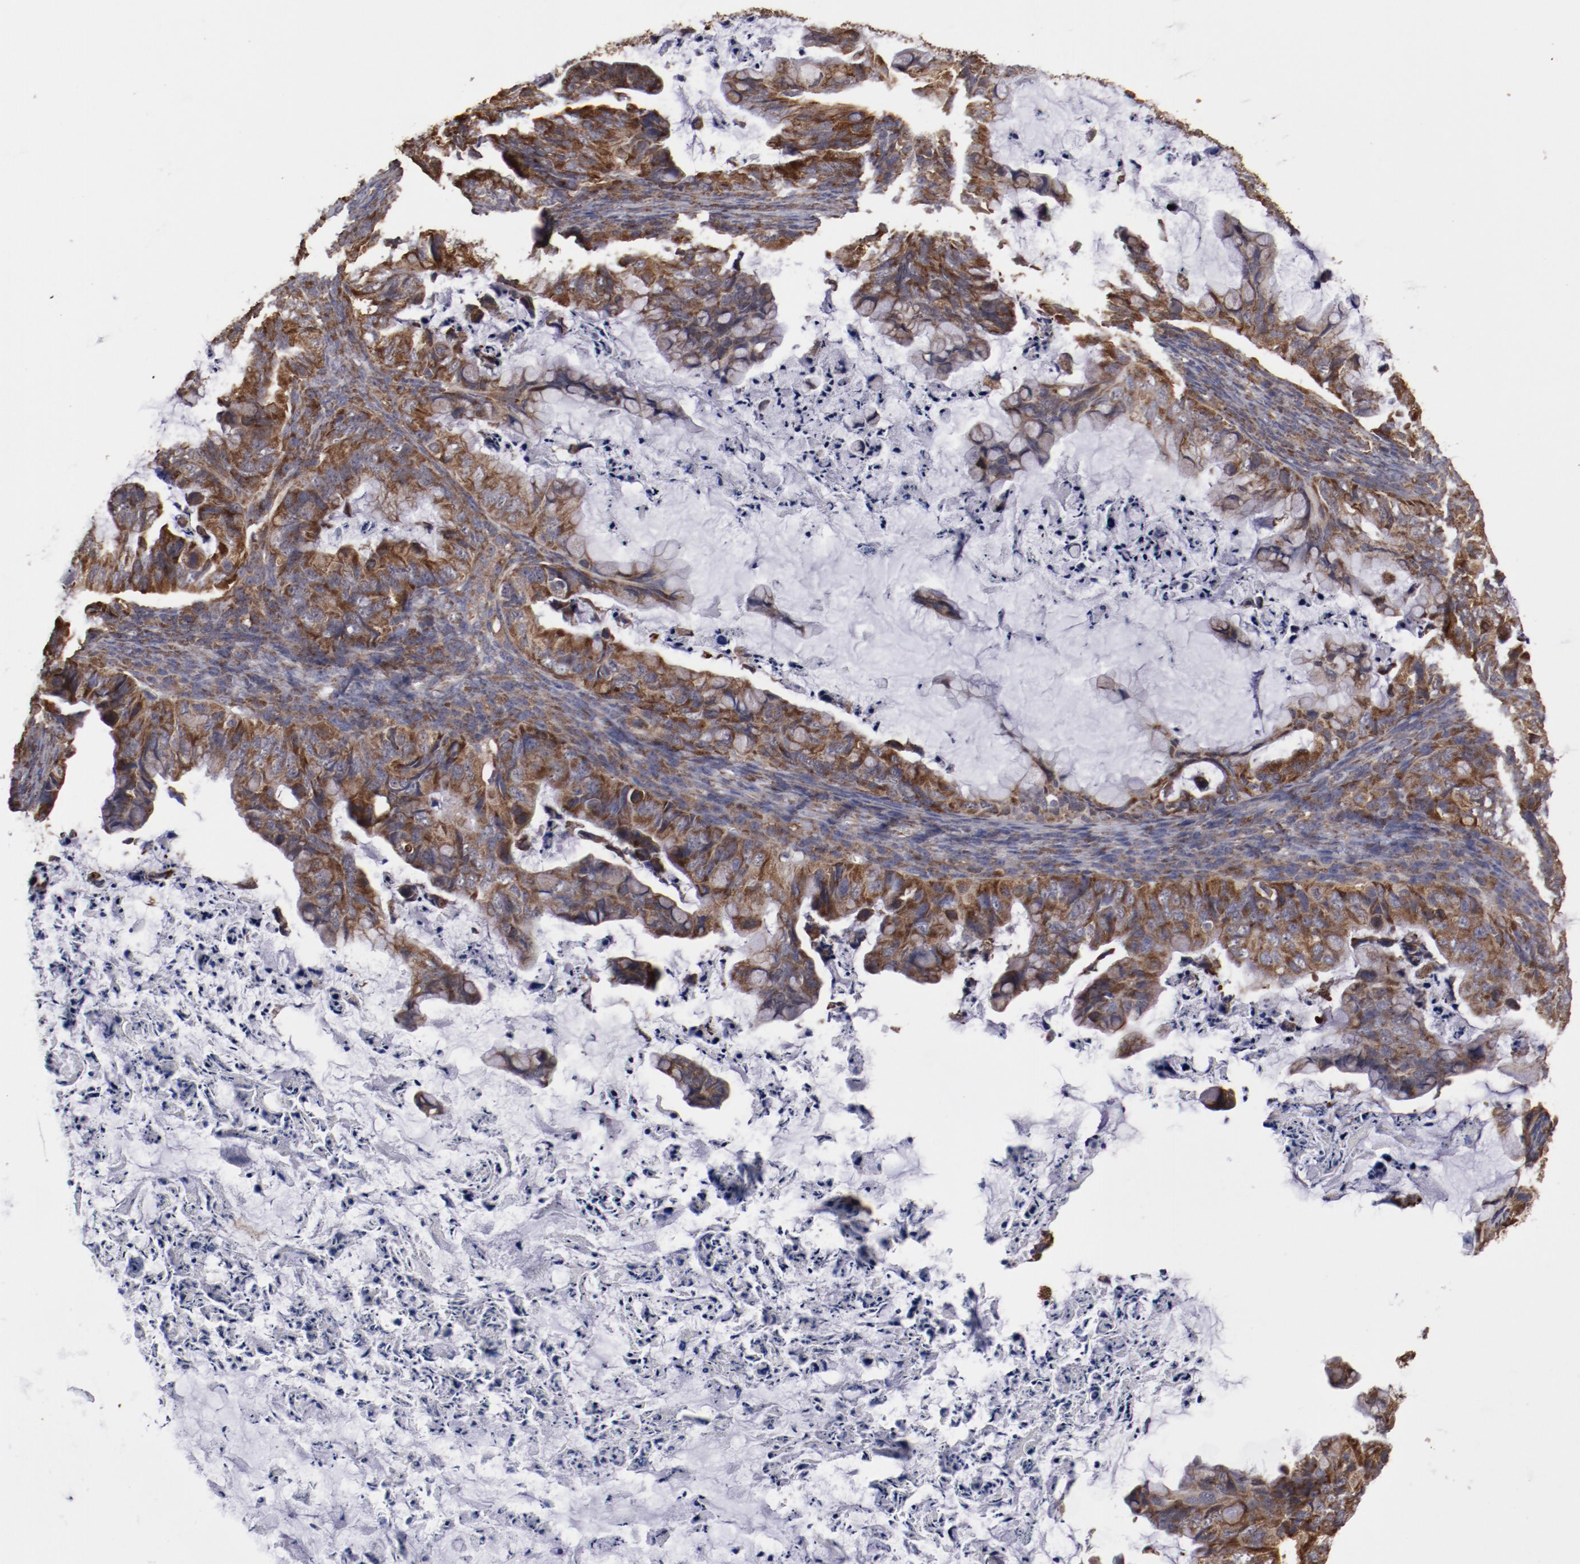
{"staining": {"intensity": "strong", "quantity": ">75%", "location": "cytoplasmic/membranous"}, "tissue": "ovarian cancer", "cell_type": "Tumor cells", "image_type": "cancer", "snomed": [{"axis": "morphology", "description": "Cystadenocarcinoma, mucinous, NOS"}, {"axis": "topography", "description": "Ovary"}], "caption": "Ovarian cancer stained with immunohistochemistry shows strong cytoplasmic/membranous positivity in approximately >75% of tumor cells.", "gene": "RPS4Y1", "patient": {"sex": "female", "age": 36}}